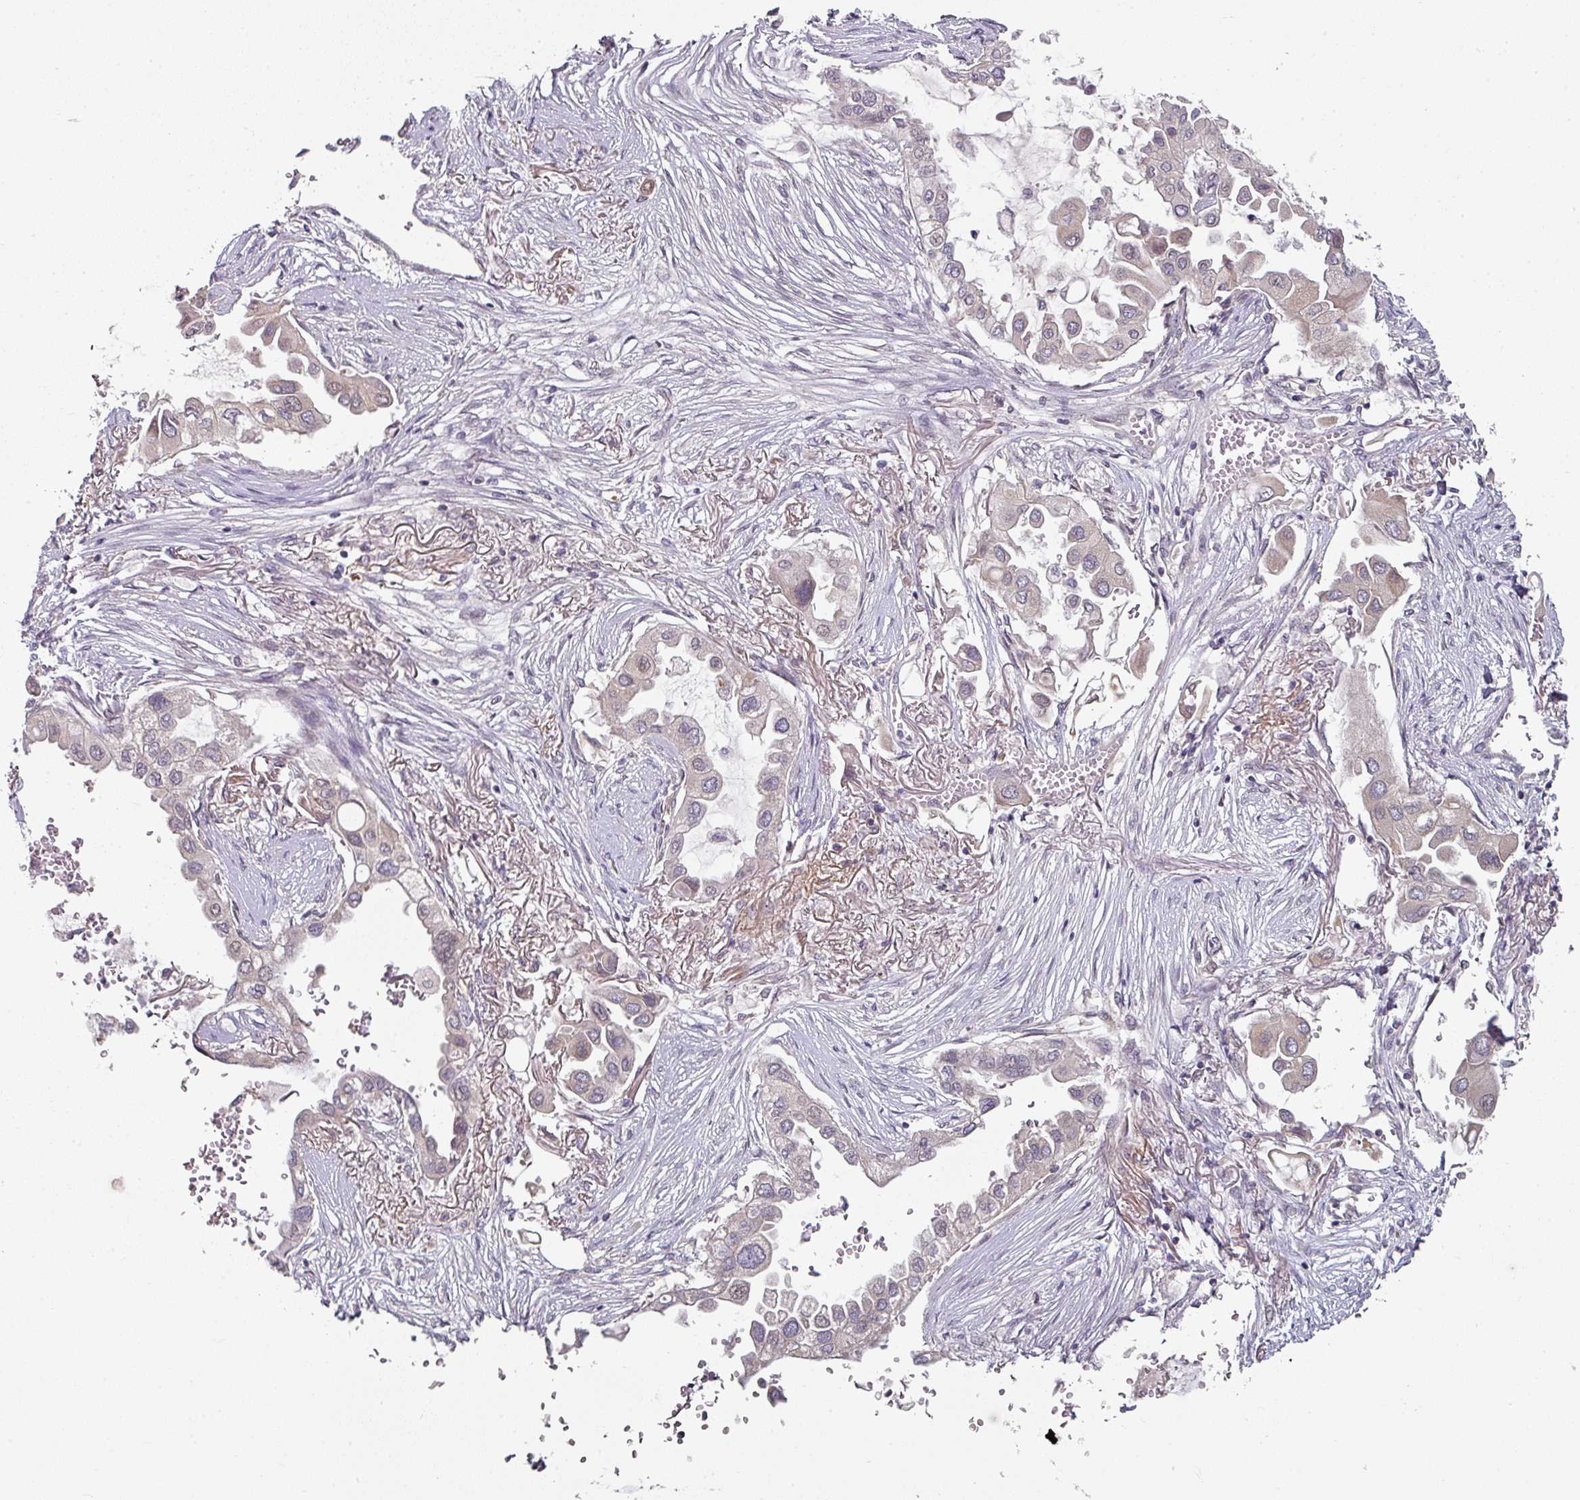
{"staining": {"intensity": "weak", "quantity": "<25%", "location": "cytoplasmic/membranous"}, "tissue": "lung cancer", "cell_type": "Tumor cells", "image_type": "cancer", "snomed": [{"axis": "morphology", "description": "Adenocarcinoma, NOS"}, {"axis": "topography", "description": "Lung"}], "caption": "This is a histopathology image of immunohistochemistry (IHC) staining of lung adenocarcinoma, which shows no expression in tumor cells.", "gene": "MAP2K2", "patient": {"sex": "female", "age": 76}}